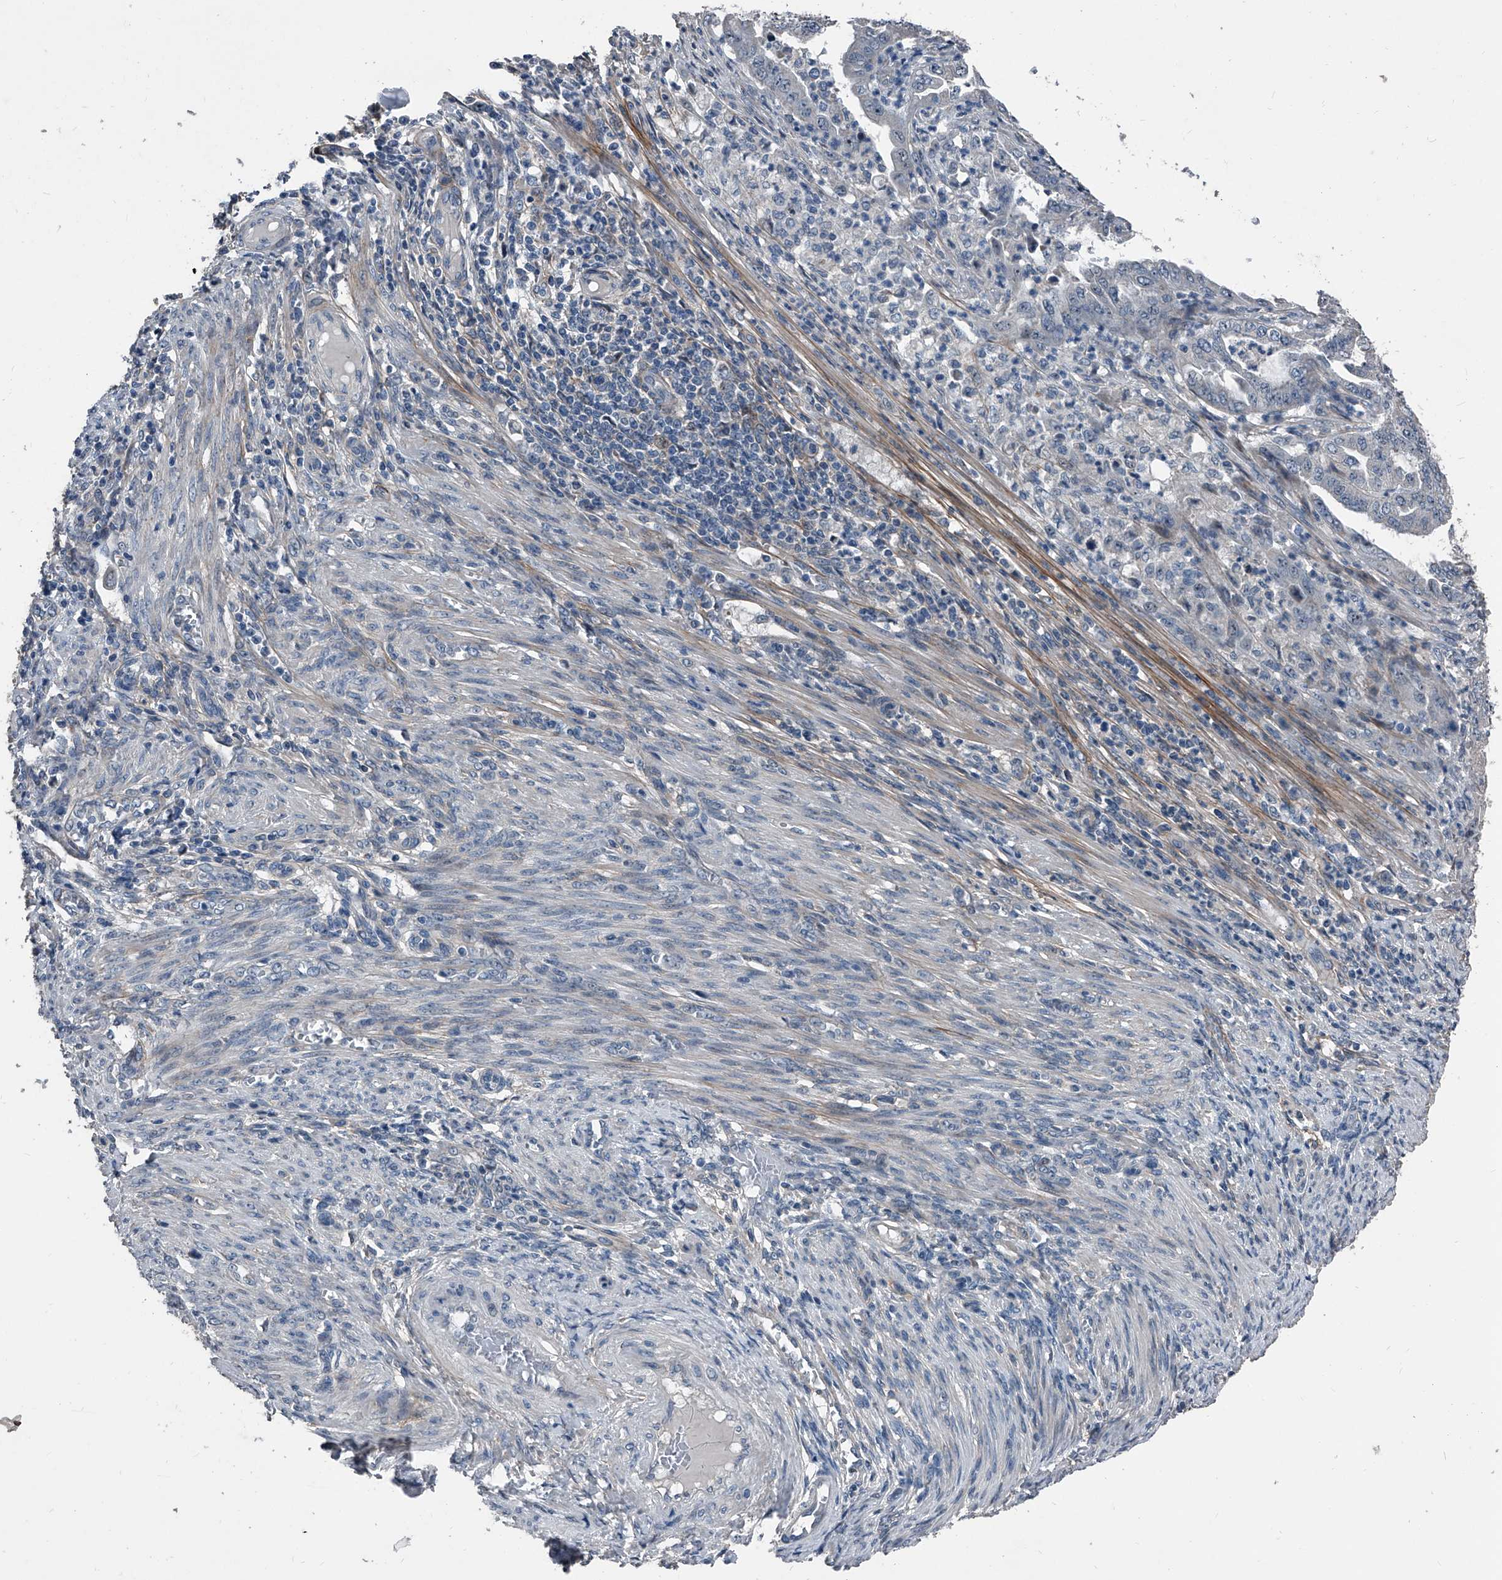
{"staining": {"intensity": "negative", "quantity": "none", "location": "none"}, "tissue": "endometrial cancer", "cell_type": "Tumor cells", "image_type": "cancer", "snomed": [{"axis": "morphology", "description": "Adenocarcinoma, NOS"}, {"axis": "topography", "description": "Endometrium"}], "caption": "A histopathology image of adenocarcinoma (endometrial) stained for a protein displays no brown staining in tumor cells.", "gene": "PHACTR1", "patient": {"sex": "female", "age": 51}}